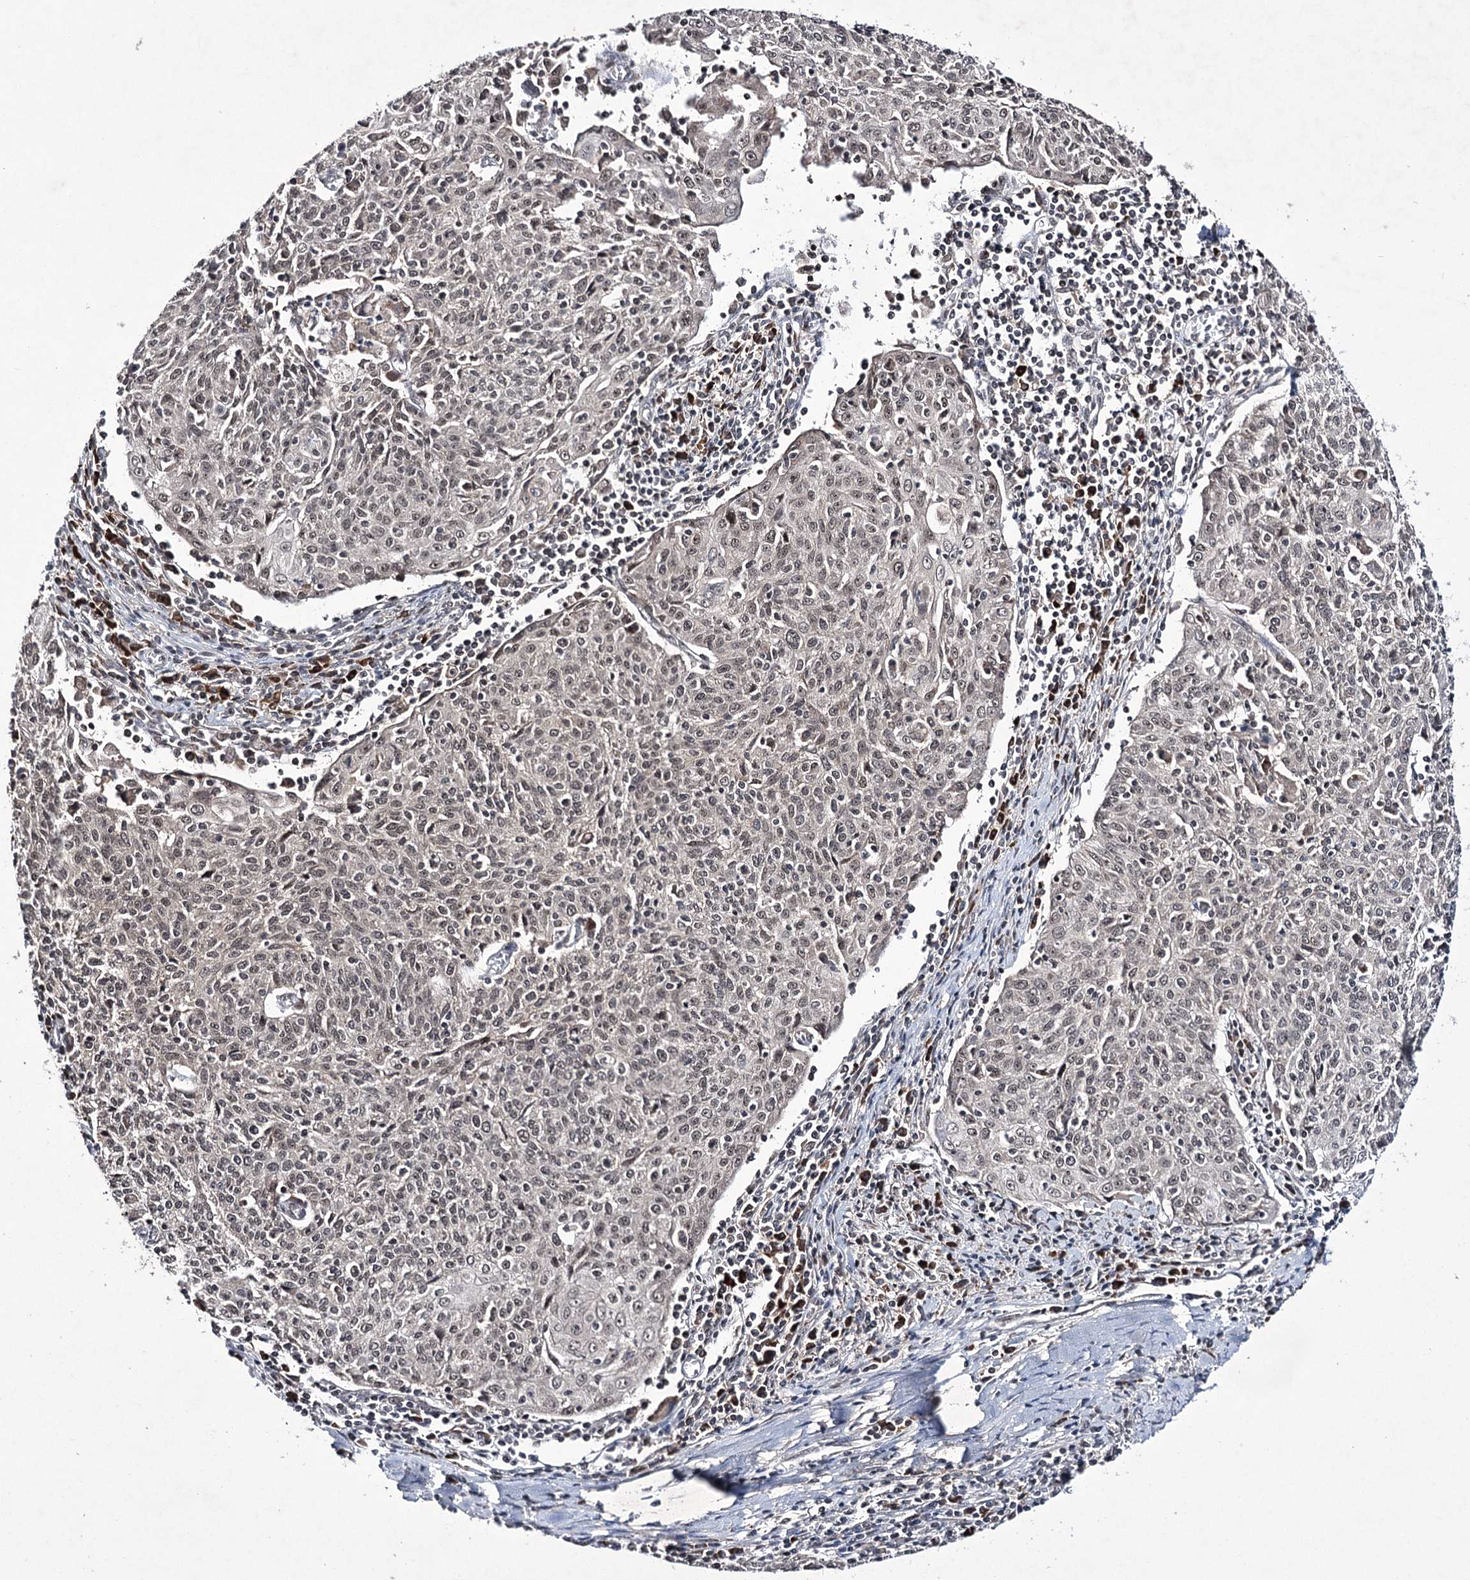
{"staining": {"intensity": "weak", "quantity": "25%-75%", "location": "nuclear"}, "tissue": "cervical cancer", "cell_type": "Tumor cells", "image_type": "cancer", "snomed": [{"axis": "morphology", "description": "Squamous cell carcinoma, NOS"}, {"axis": "topography", "description": "Cervix"}], "caption": "Protein expression analysis of cervical cancer (squamous cell carcinoma) reveals weak nuclear positivity in approximately 25%-75% of tumor cells.", "gene": "VGLL4", "patient": {"sex": "female", "age": 48}}